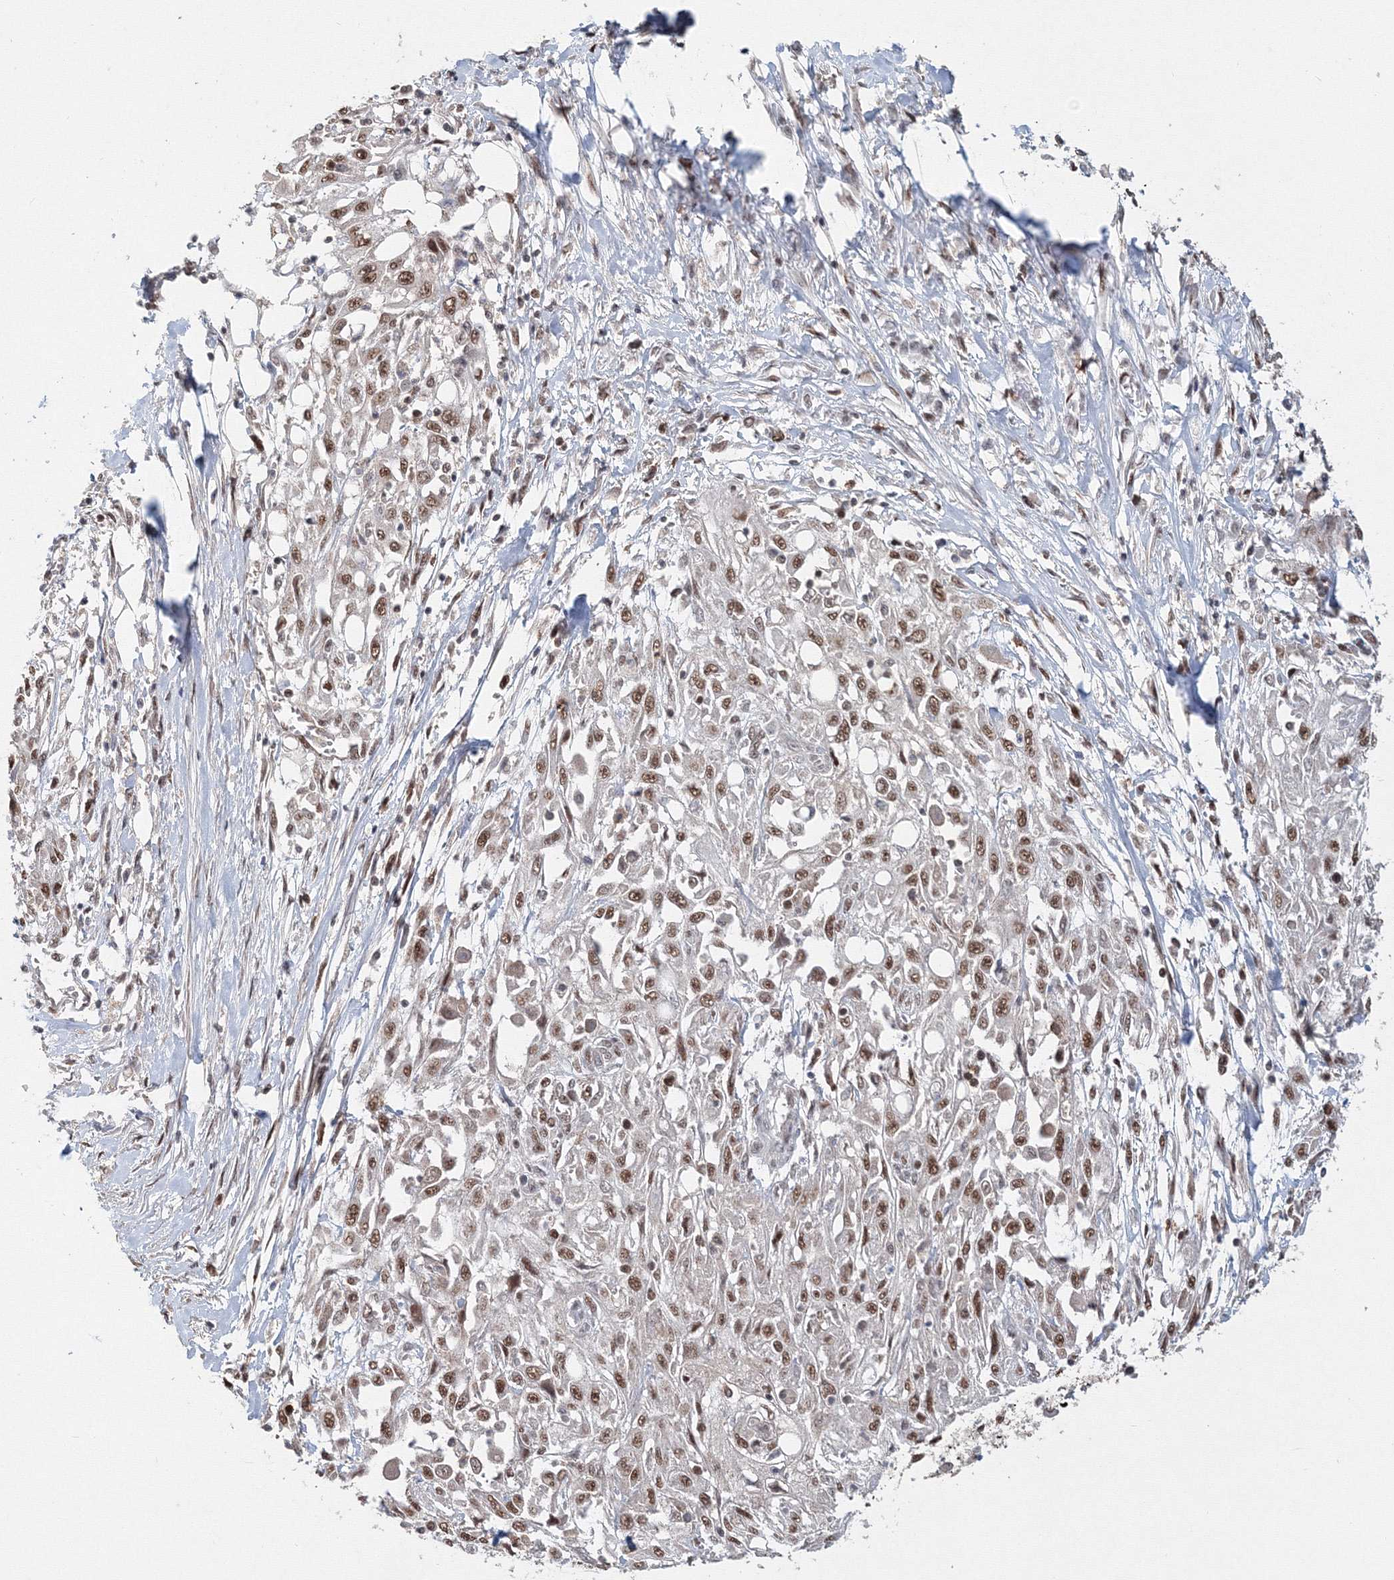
{"staining": {"intensity": "moderate", "quantity": ">75%", "location": "nuclear"}, "tissue": "skin cancer", "cell_type": "Tumor cells", "image_type": "cancer", "snomed": [{"axis": "morphology", "description": "Squamous cell carcinoma, NOS"}, {"axis": "morphology", "description": "Squamous cell carcinoma, metastatic, NOS"}, {"axis": "topography", "description": "Skin"}, {"axis": "topography", "description": "Lymph node"}], "caption": "The image exhibits a brown stain indicating the presence of a protein in the nuclear of tumor cells in skin cancer (squamous cell carcinoma).", "gene": "IWS1", "patient": {"sex": "male", "age": 75}}